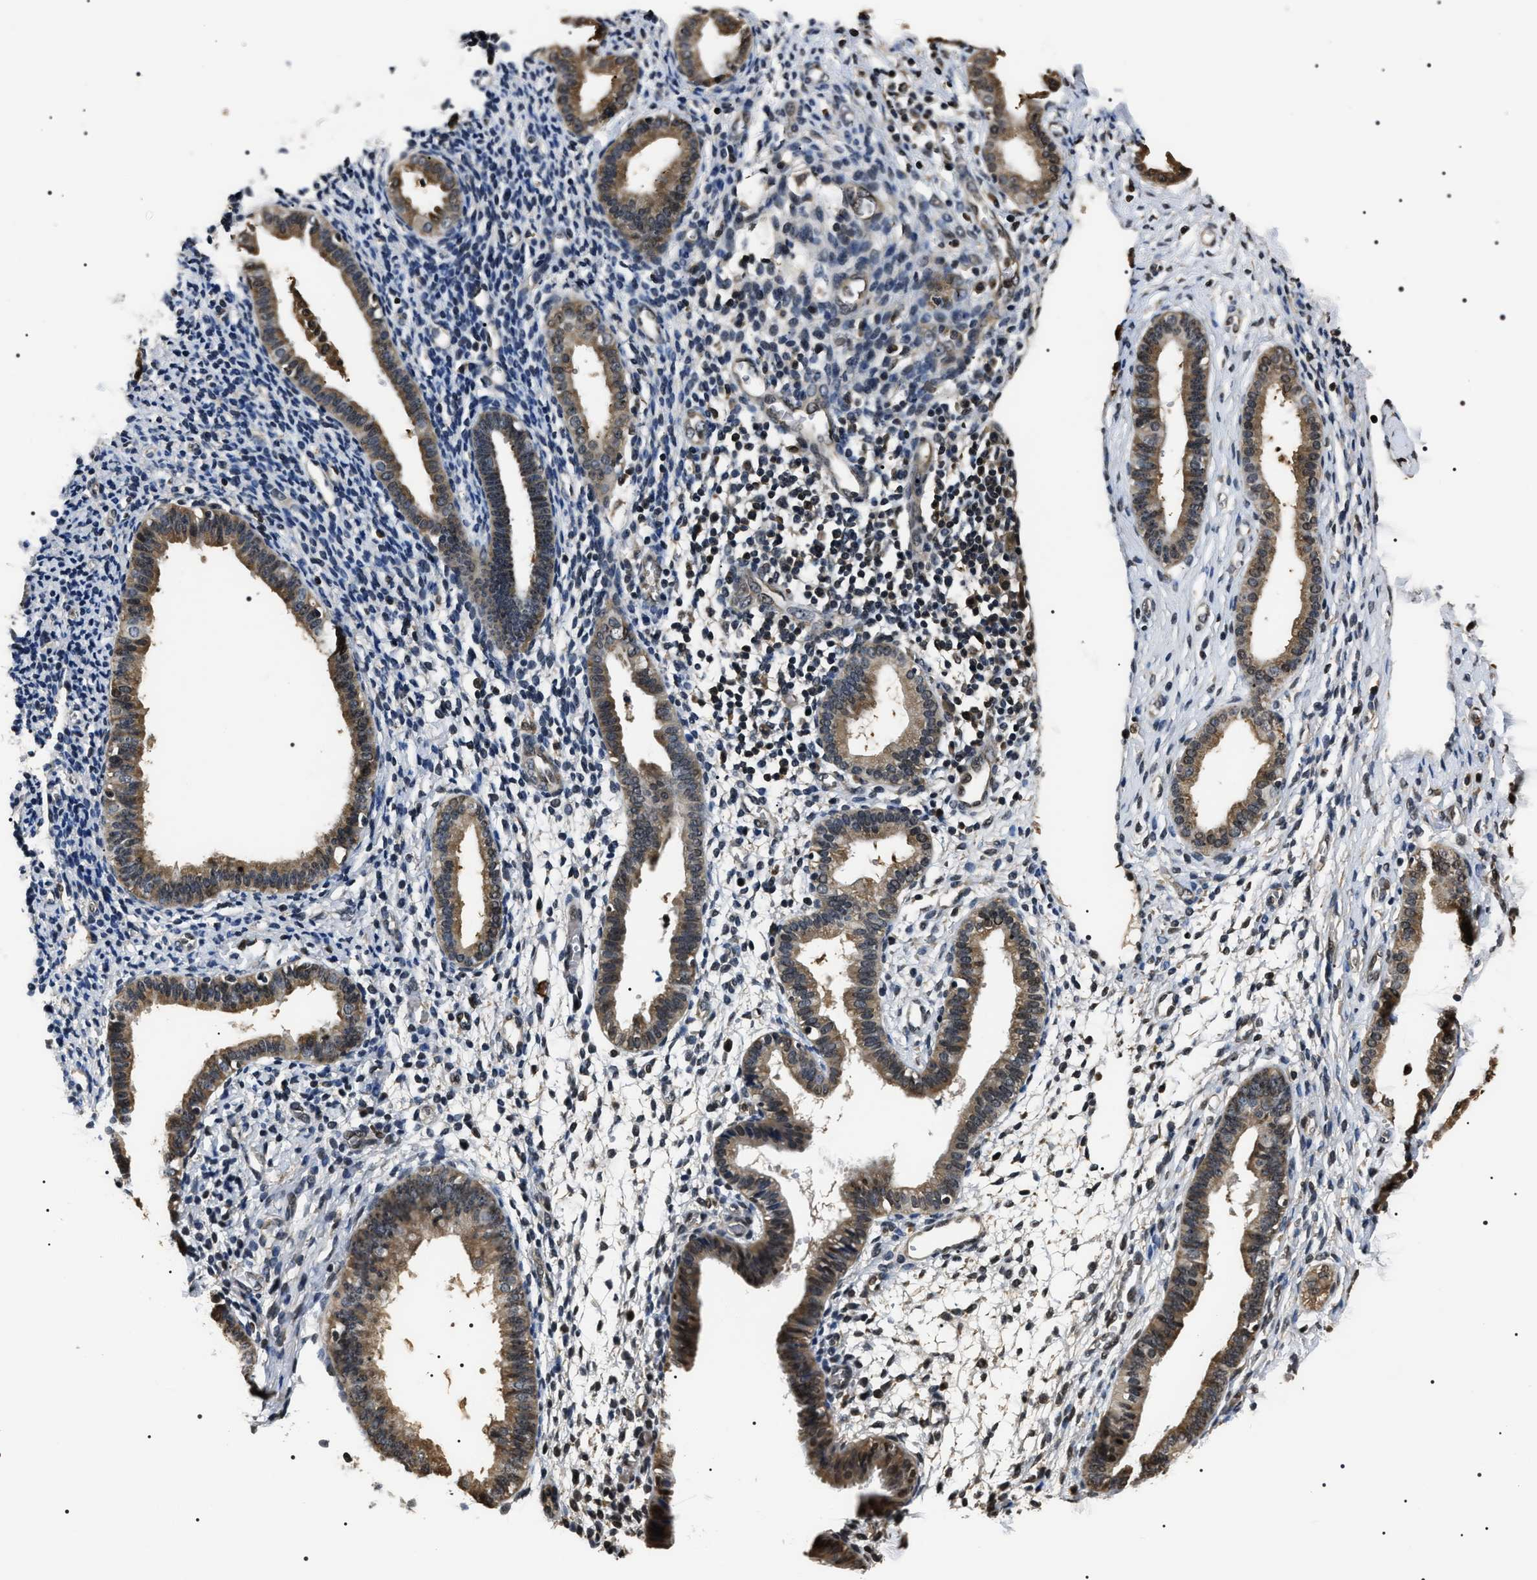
{"staining": {"intensity": "negative", "quantity": "none", "location": "none"}, "tissue": "endometrium", "cell_type": "Cells in endometrial stroma", "image_type": "normal", "snomed": [{"axis": "morphology", "description": "Normal tissue, NOS"}, {"axis": "topography", "description": "Endometrium"}], "caption": "Endometrium stained for a protein using immunohistochemistry demonstrates no expression cells in endometrial stroma.", "gene": "ARHGAP22", "patient": {"sex": "female", "age": 61}}